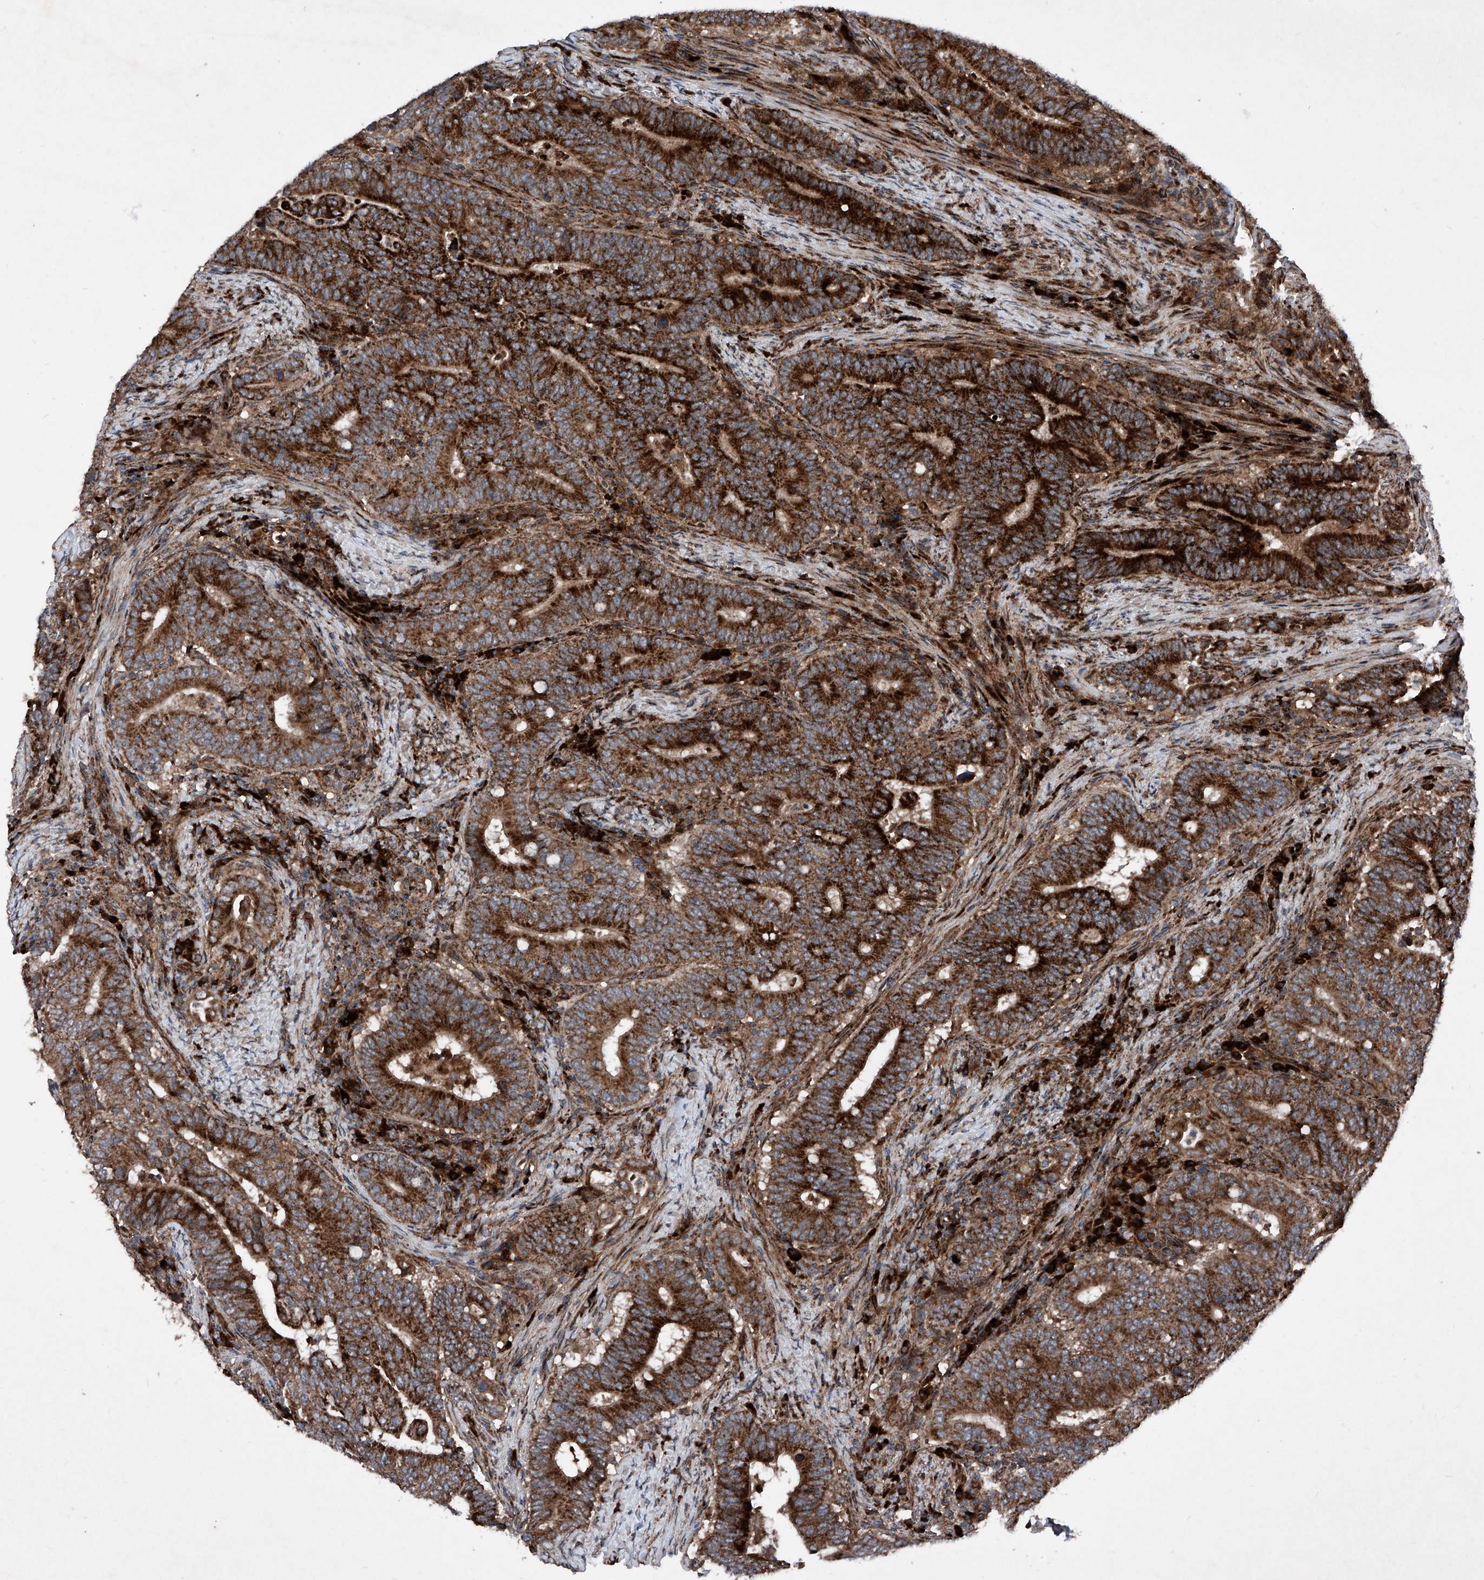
{"staining": {"intensity": "strong", "quantity": ">75%", "location": "cytoplasmic/membranous"}, "tissue": "colorectal cancer", "cell_type": "Tumor cells", "image_type": "cancer", "snomed": [{"axis": "morphology", "description": "Adenocarcinoma, NOS"}, {"axis": "topography", "description": "Colon"}], "caption": "IHC histopathology image of colorectal cancer stained for a protein (brown), which reveals high levels of strong cytoplasmic/membranous expression in about >75% of tumor cells.", "gene": "DAD1", "patient": {"sex": "female", "age": 66}}